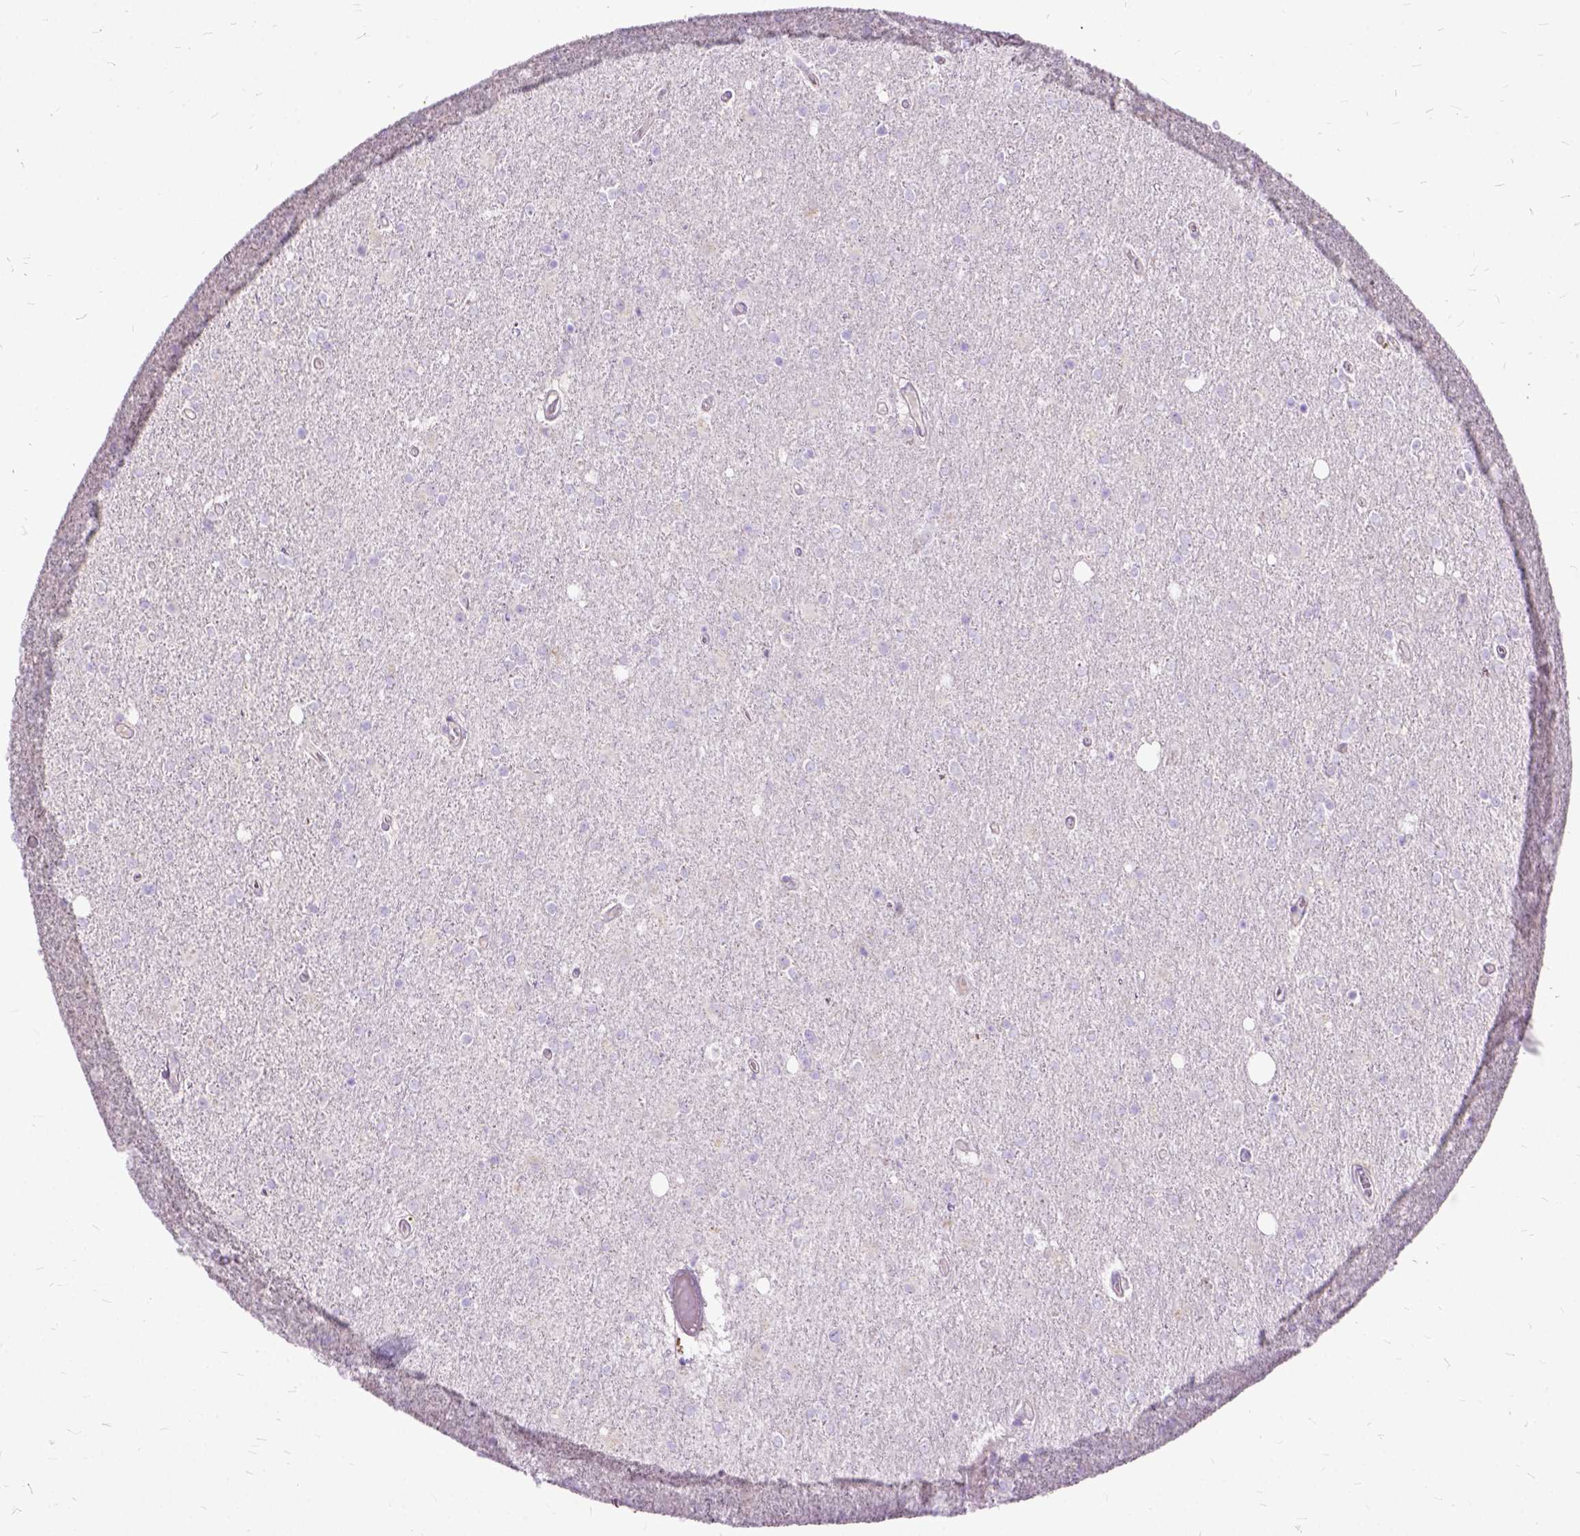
{"staining": {"intensity": "negative", "quantity": "none", "location": "none"}, "tissue": "glioma", "cell_type": "Tumor cells", "image_type": "cancer", "snomed": [{"axis": "morphology", "description": "Glioma, malignant, High grade"}, {"axis": "topography", "description": "Cerebral cortex"}], "caption": "Micrograph shows no protein positivity in tumor cells of malignant glioma (high-grade) tissue.", "gene": "CTAG2", "patient": {"sex": "male", "age": 70}}